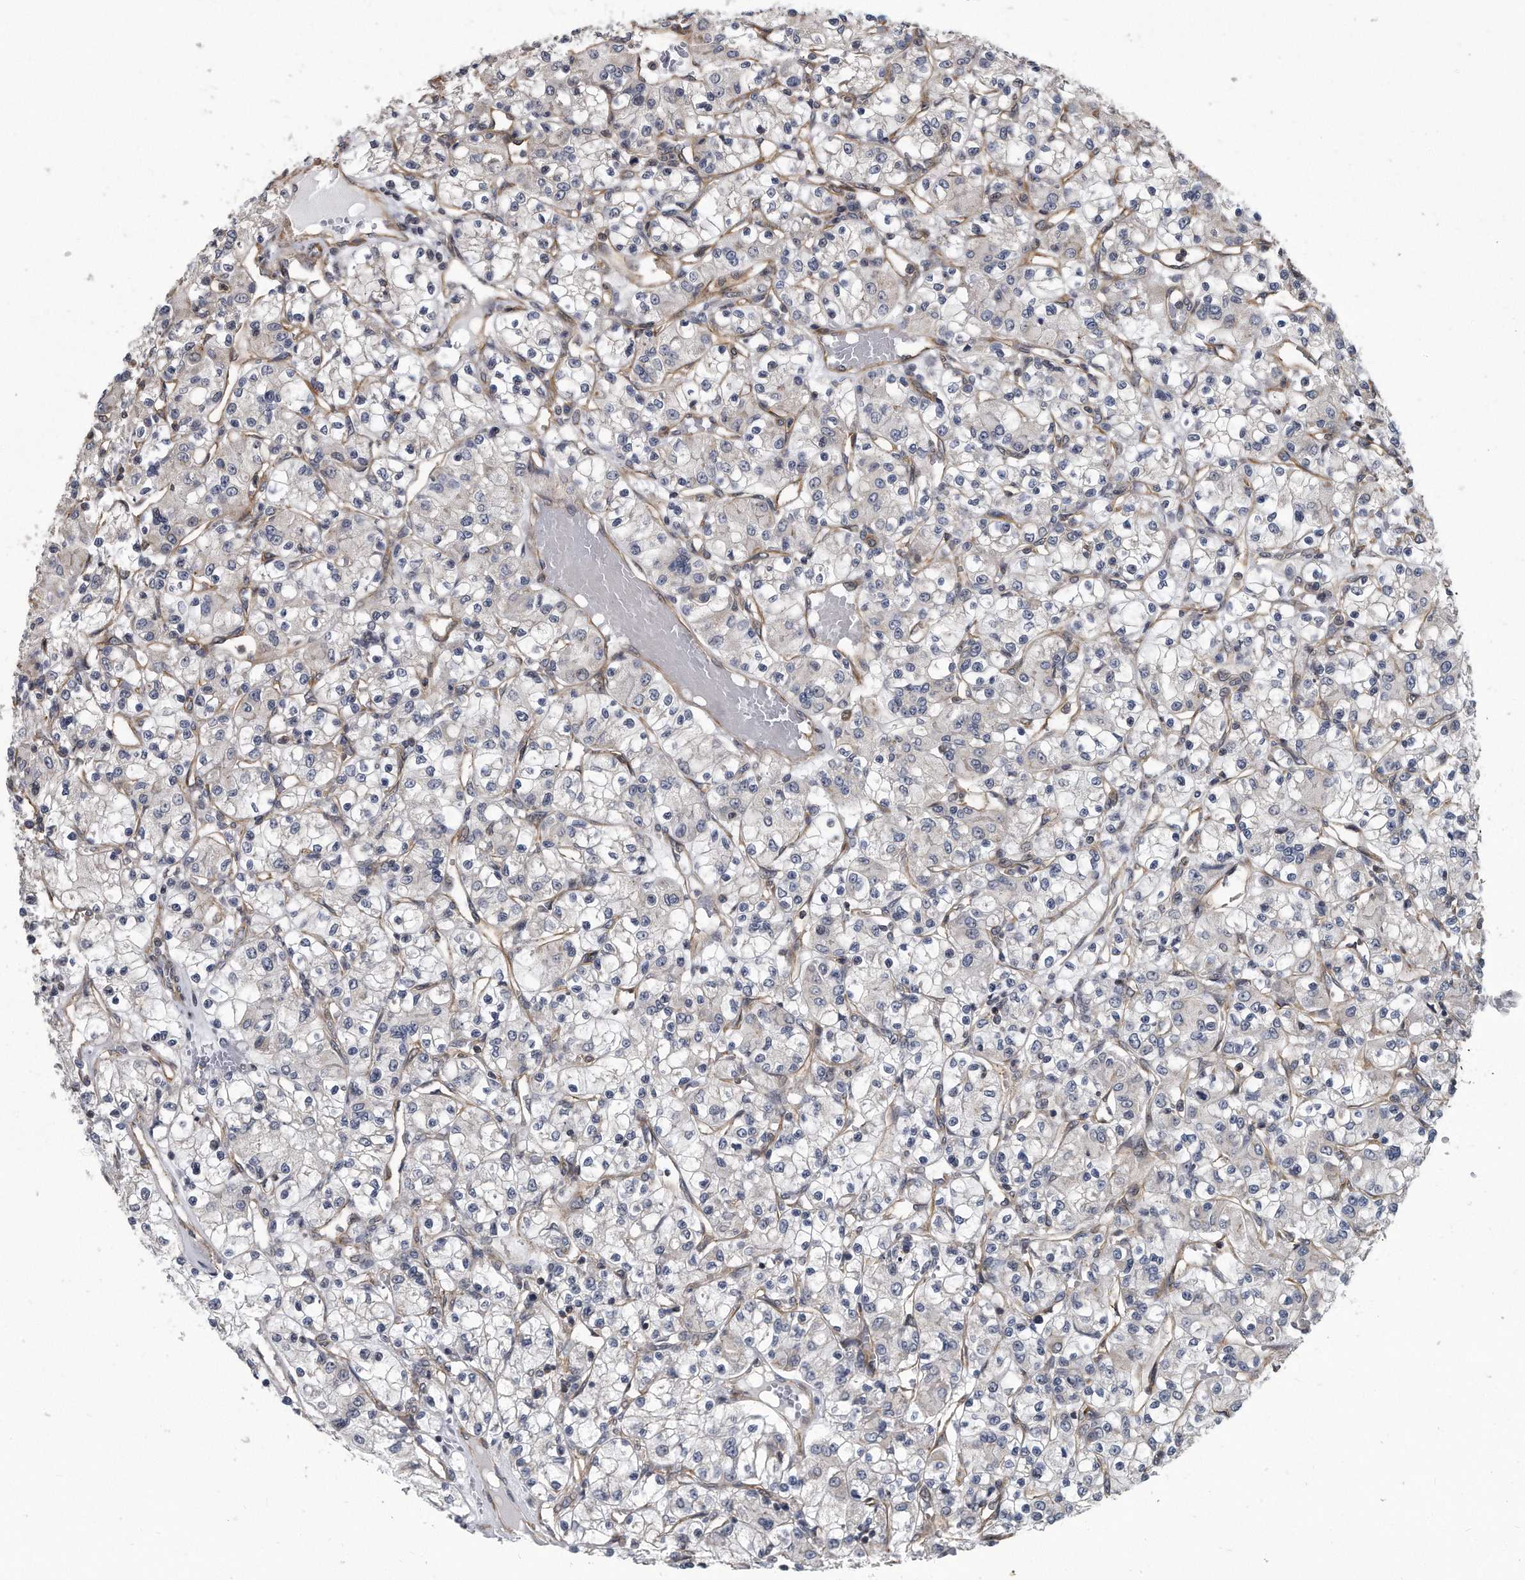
{"staining": {"intensity": "negative", "quantity": "none", "location": "none"}, "tissue": "renal cancer", "cell_type": "Tumor cells", "image_type": "cancer", "snomed": [{"axis": "morphology", "description": "Adenocarcinoma, NOS"}, {"axis": "topography", "description": "Kidney"}], "caption": "Immunohistochemistry of human renal cancer demonstrates no staining in tumor cells.", "gene": "ARMCX1", "patient": {"sex": "female", "age": 59}}